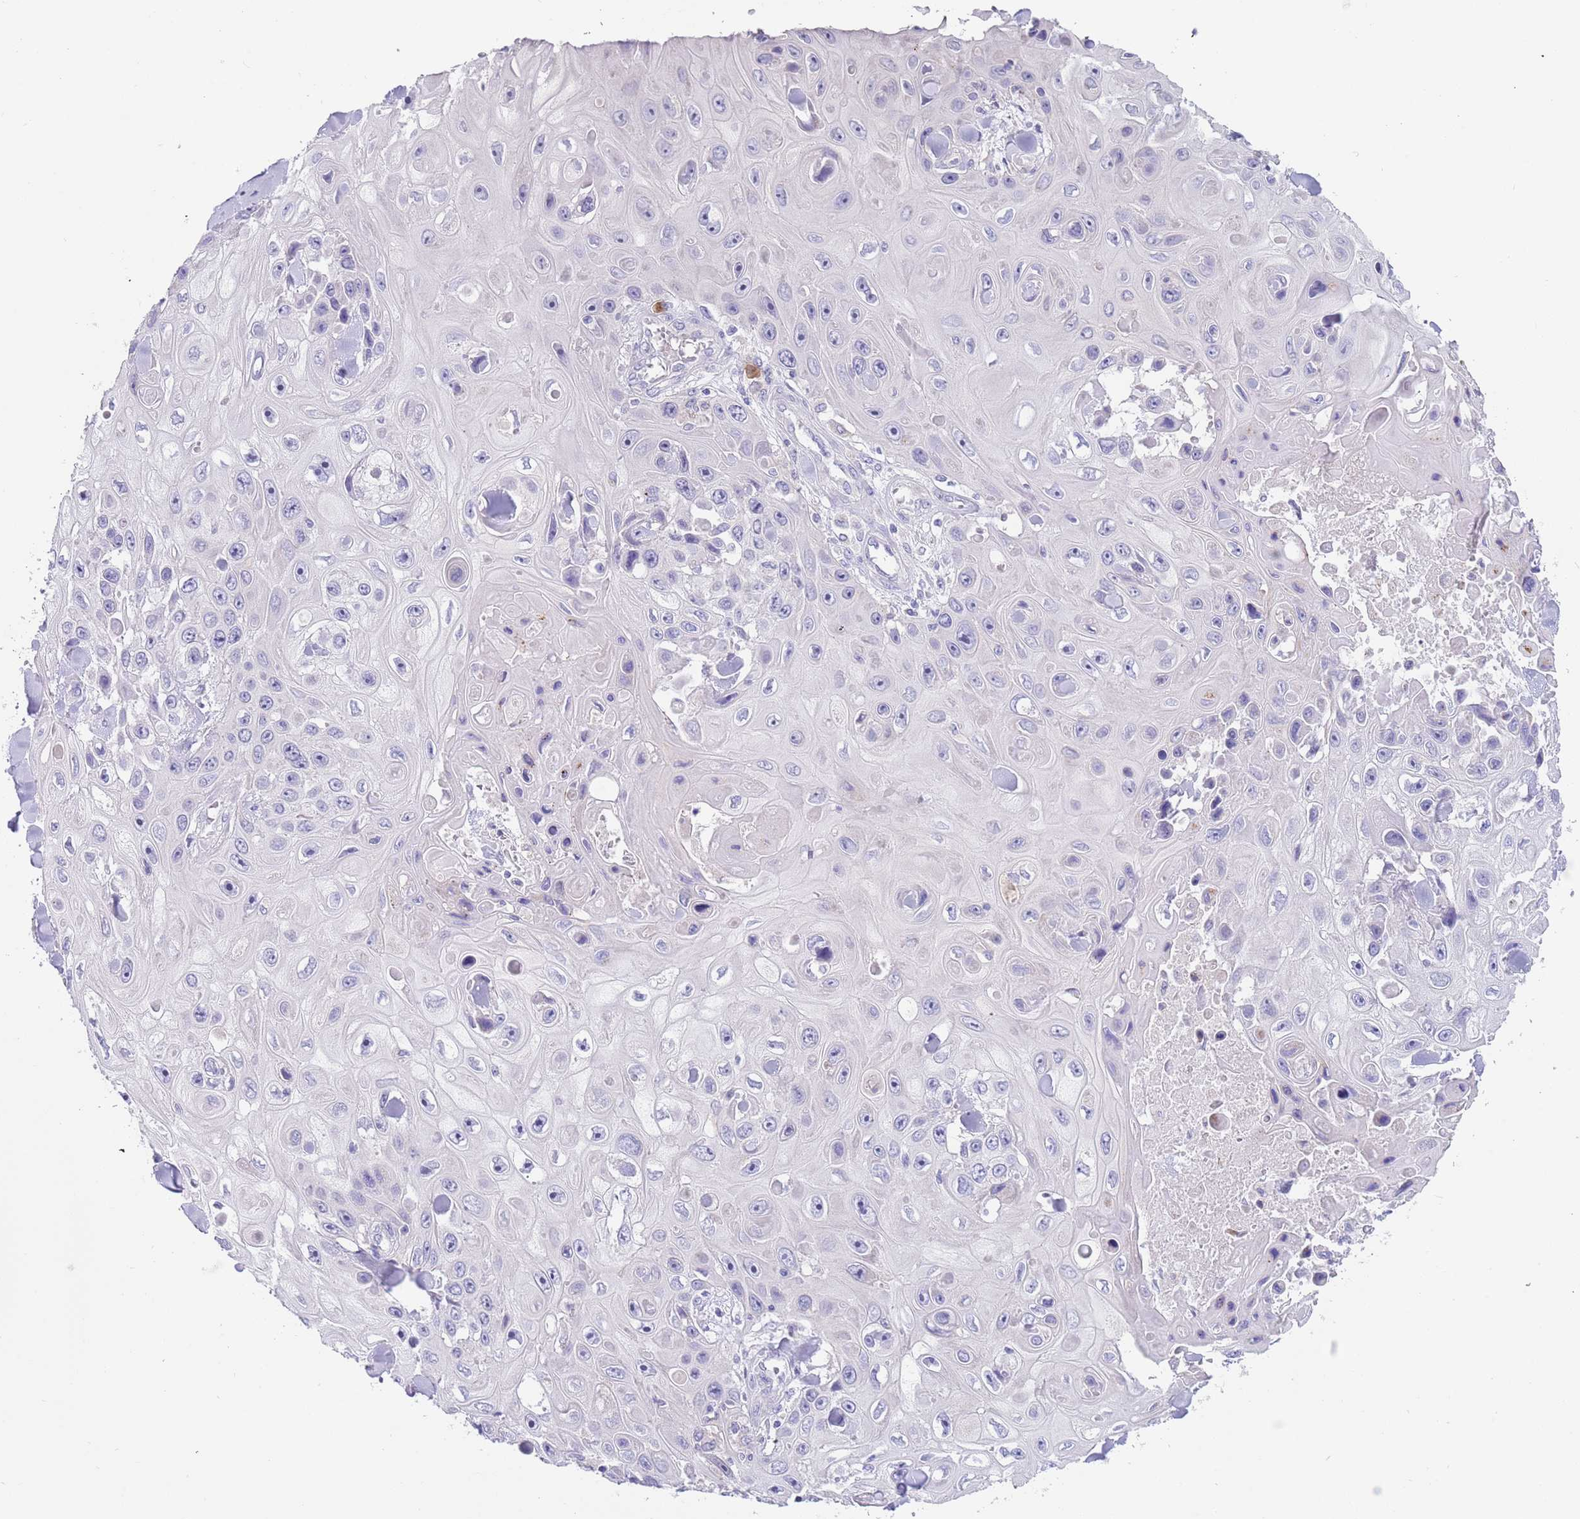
{"staining": {"intensity": "negative", "quantity": "none", "location": "none"}, "tissue": "skin cancer", "cell_type": "Tumor cells", "image_type": "cancer", "snomed": [{"axis": "morphology", "description": "Squamous cell carcinoma, NOS"}, {"axis": "topography", "description": "Skin"}], "caption": "High magnification brightfield microscopy of squamous cell carcinoma (skin) stained with DAB (3,3'-diaminobenzidine) (brown) and counterstained with hematoxylin (blue): tumor cells show no significant expression.", "gene": "TYW1", "patient": {"sex": "male", "age": 82}}